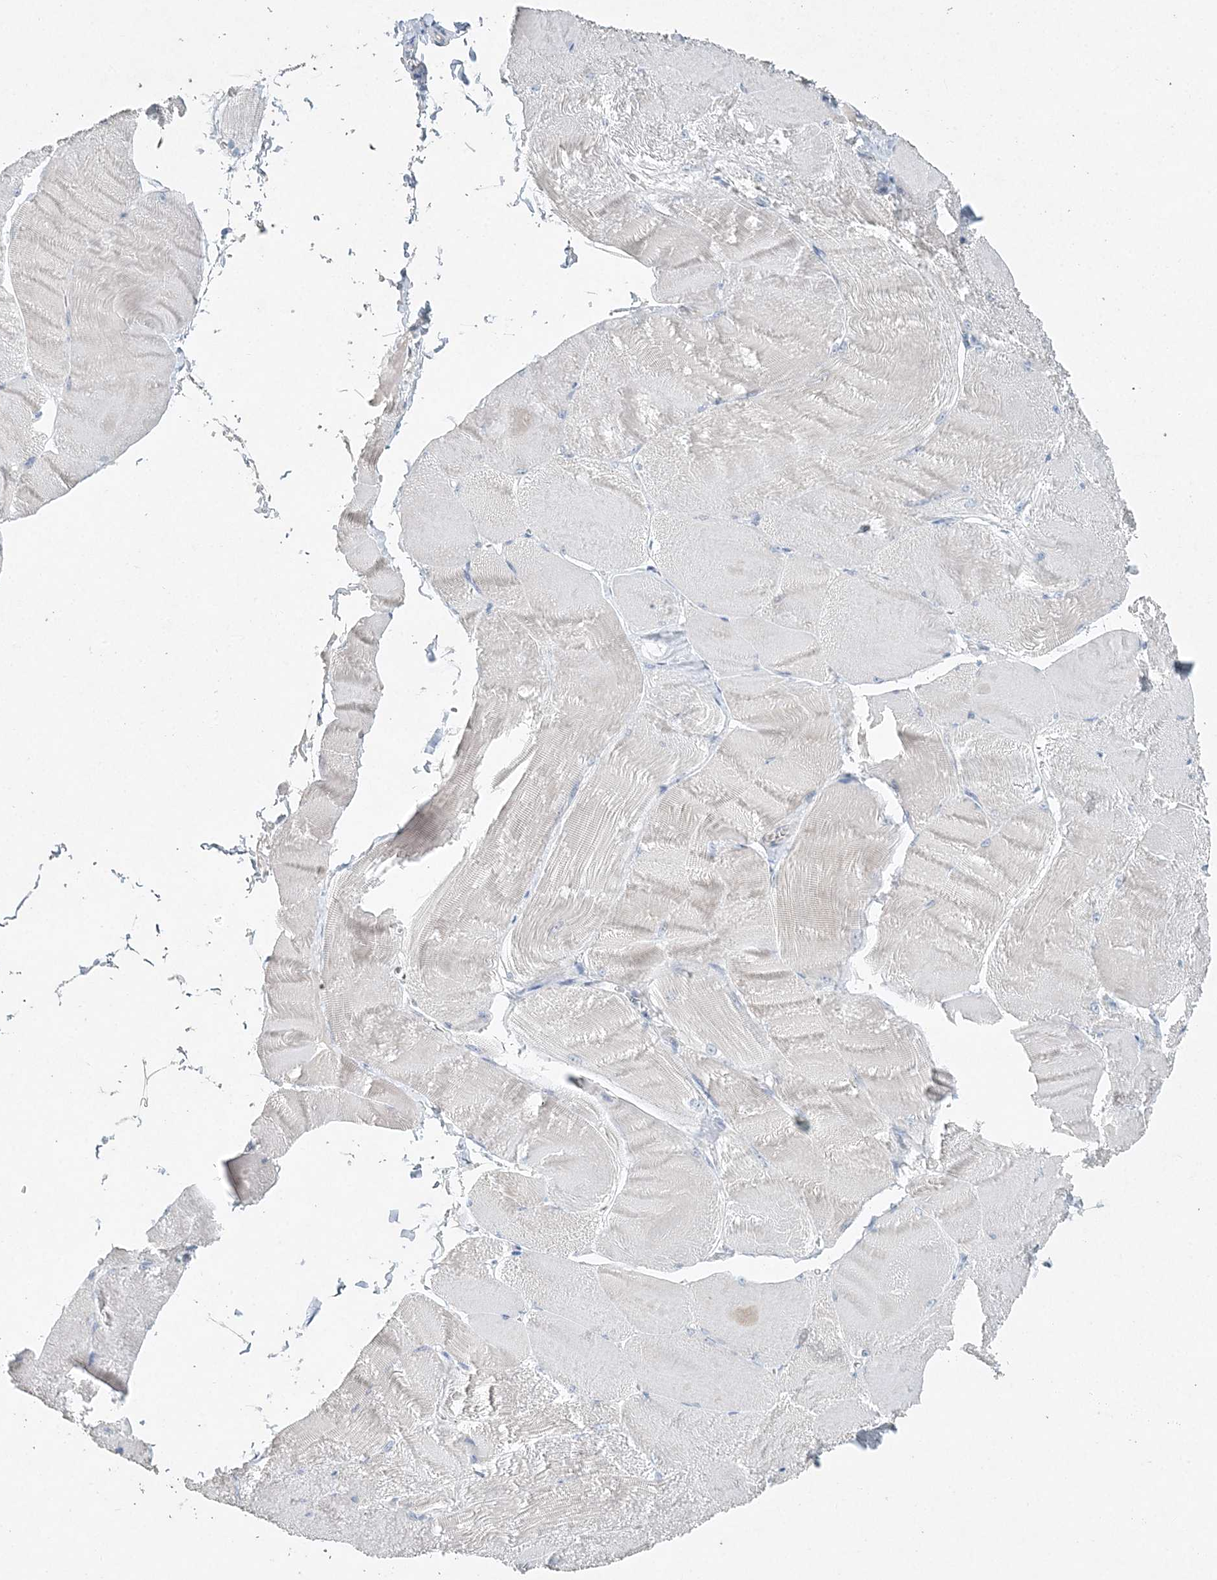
{"staining": {"intensity": "weak", "quantity": "<25%", "location": "cytoplasmic/membranous"}, "tissue": "skeletal muscle", "cell_type": "Myocytes", "image_type": "normal", "snomed": [{"axis": "morphology", "description": "Normal tissue, NOS"}, {"axis": "morphology", "description": "Basal cell carcinoma"}, {"axis": "topography", "description": "Skeletal muscle"}], "caption": "Immunohistochemistry image of normal human skeletal muscle stained for a protein (brown), which demonstrates no expression in myocytes.", "gene": "DNAH5", "patient": {"sex": "female", "age": 64}}